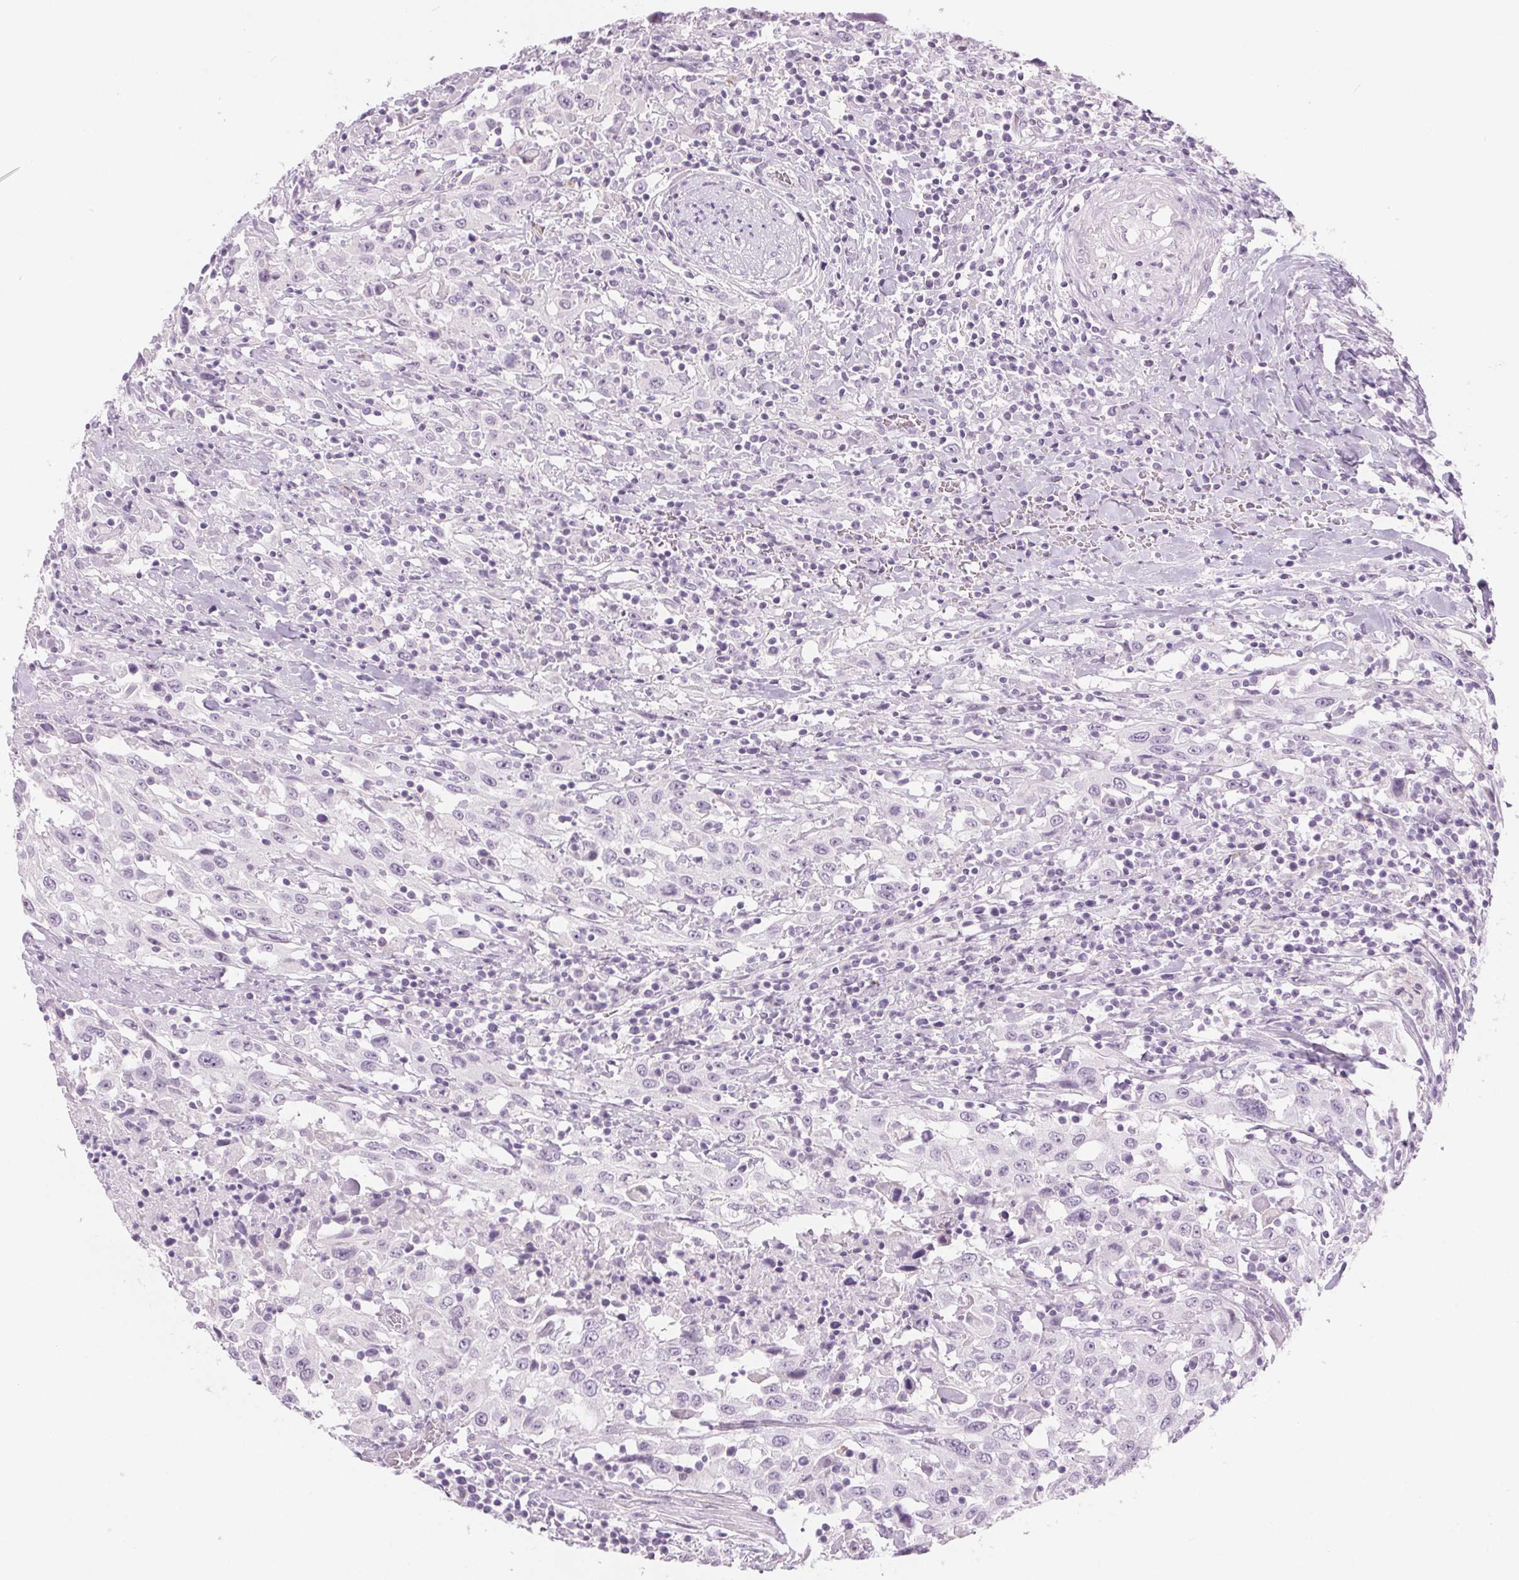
{"staining": {"intensity": "negative", "quantity": "none", "location": "none"}, "tissue": "urothelial cancer", "cell_type": "Tumor cells", "image_type": "cancer", "snomed": [{"axis": "morphology", "description": "Urothelial carcinoma, High grade"}, {"axis": "topography", "description": "Urinary bladder"}], "caption": "Immunohistochemical staining of human urothelial cancer displays no significant staining in tumor cells. Nuclei are stained in blue.", "gene": "SLC6A19", "patient": {"sex": "male", "age": 61}}